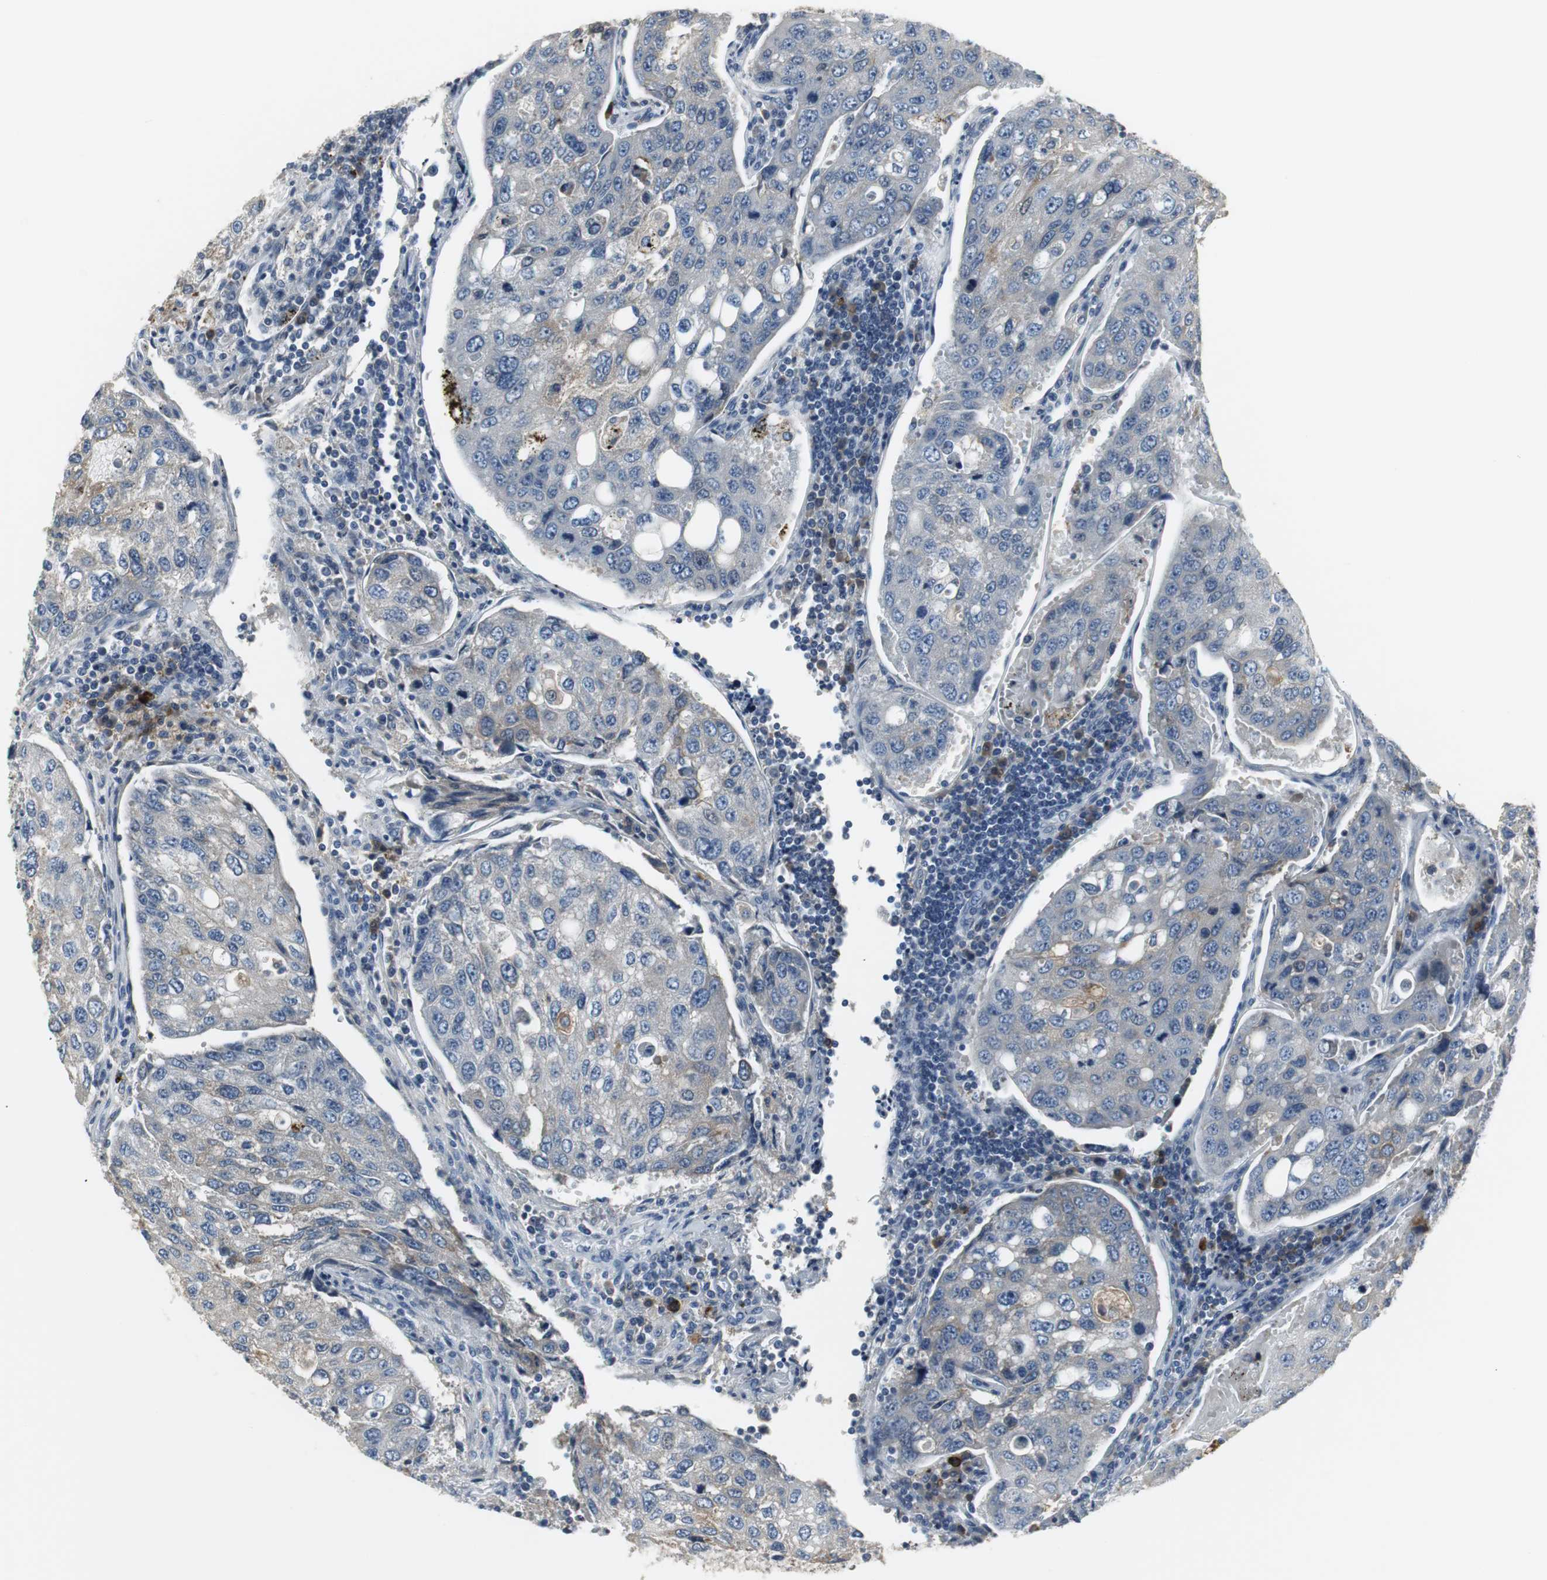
{"staining": {"intensity": "moderate", "quantity": "<25%", "location": "cytoplasmic/membranous"}, "tissue": "urothelial cancer", "cell_type": "Tumor cells", "image_type": "cancer", "snomed": [{"axis": "morphology", "description": "Urothelial carcinoma, High grade"}, {"axis": "topography", "description": "Lymph node"}, {"axis": "topography", "description": "Urinary bladder"}], "caption": "Immunohistochemistry of human urothelial carcinoma (high-grade) displays low levels of moderate cytoplasmic/membranous staining in about <25% of tumor cells.", "gene": "SLC2A5", "patient": {"sex": "male", "age": 51}}